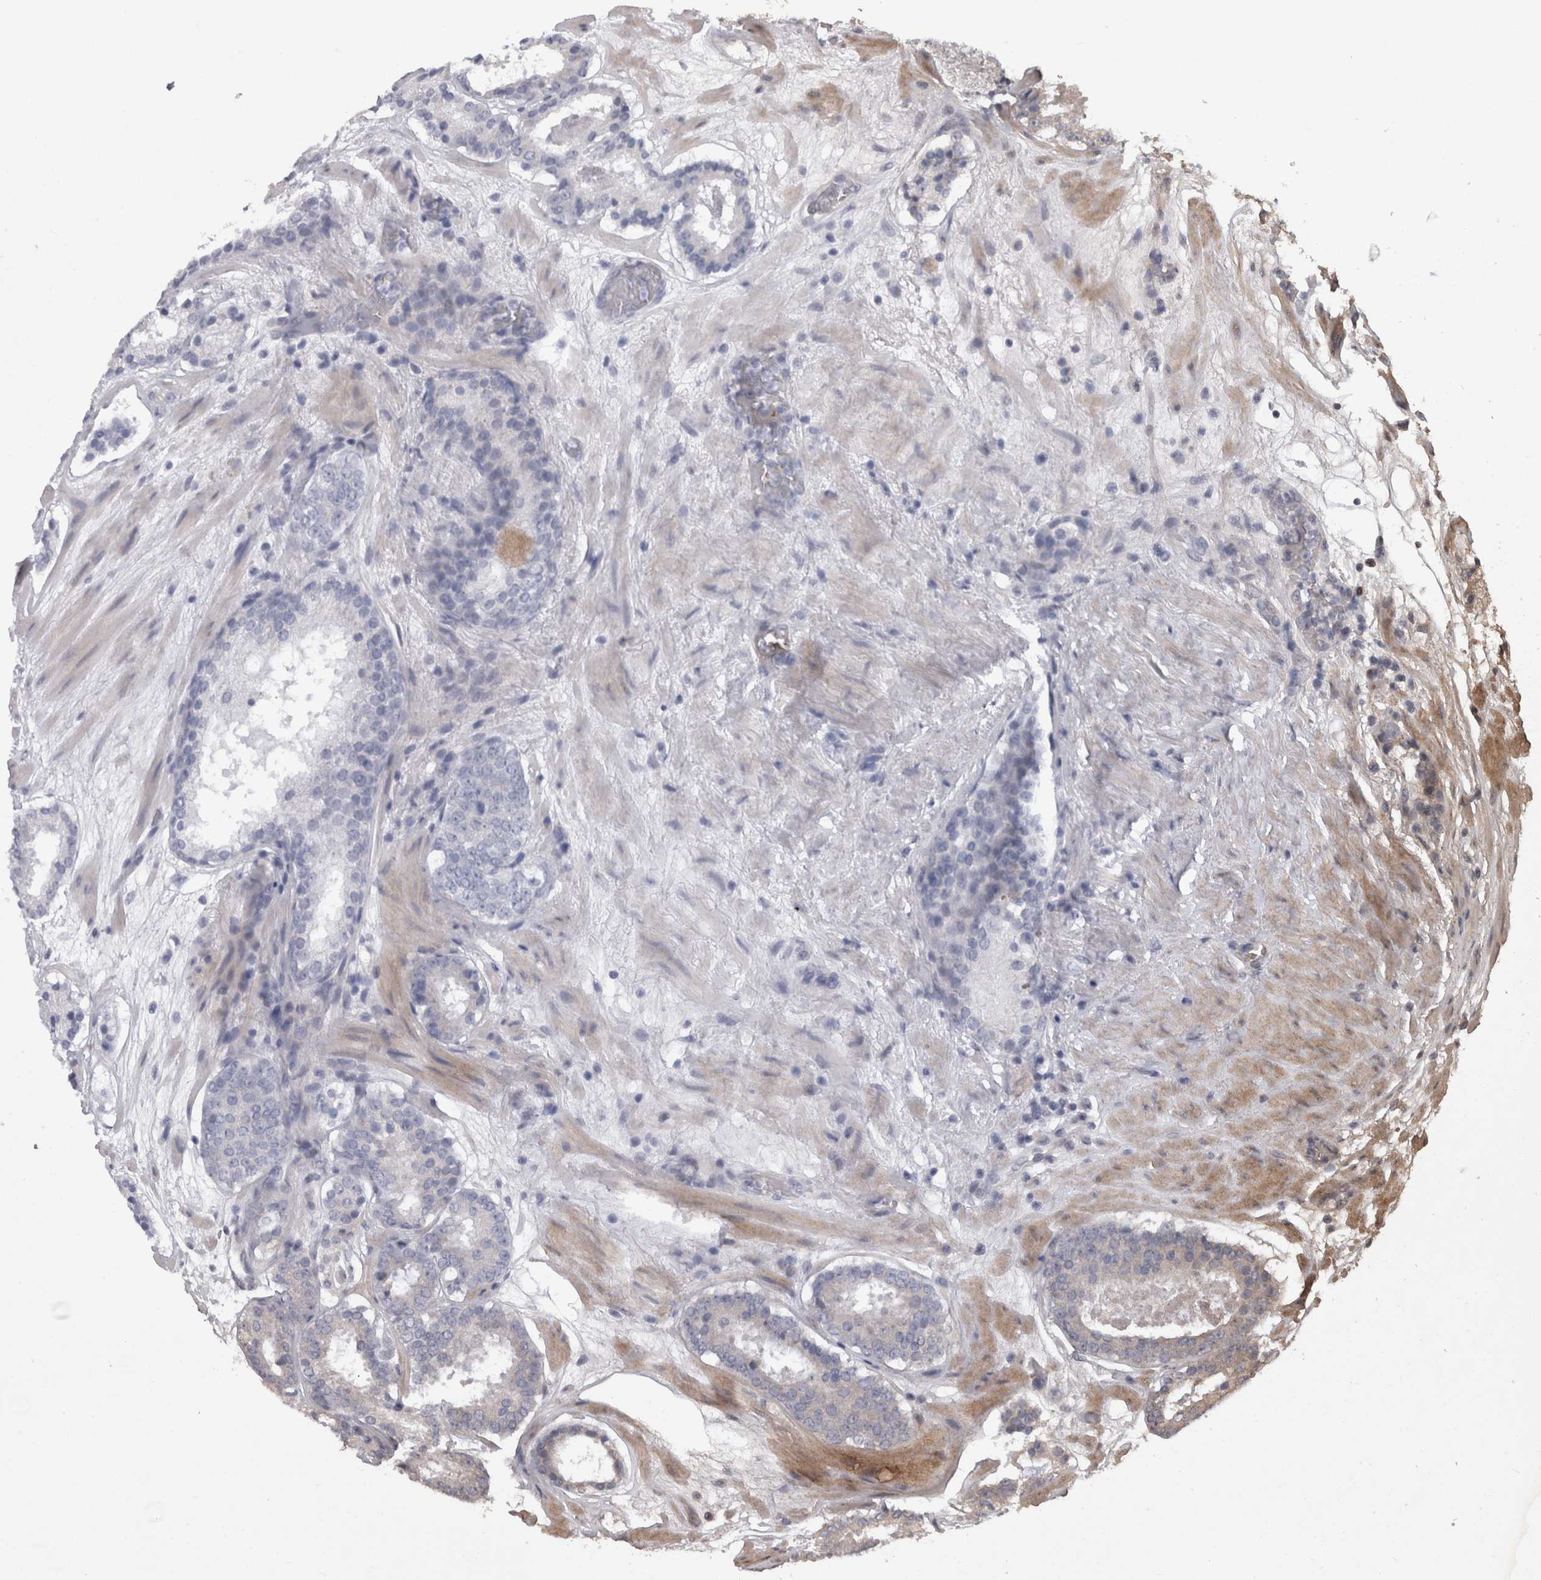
{"staining": {"intensity": "negative", "quantity": "none", "location": "none"}, "tissue": "prostate cancer", "cell_type": "Tumor cells", "image_type": "cancer", "snomed": [{"axis": "morphology", "description": "Adenocarcinoma, Low grade"}, {"axis": "topography", "description": "Prostate"}], "caption": "Tumor cells show no significant expression in prostate low-grade adenocarcinoma.", "gene": "IFI44", "patient": {"sex": "male", "age": 69}}